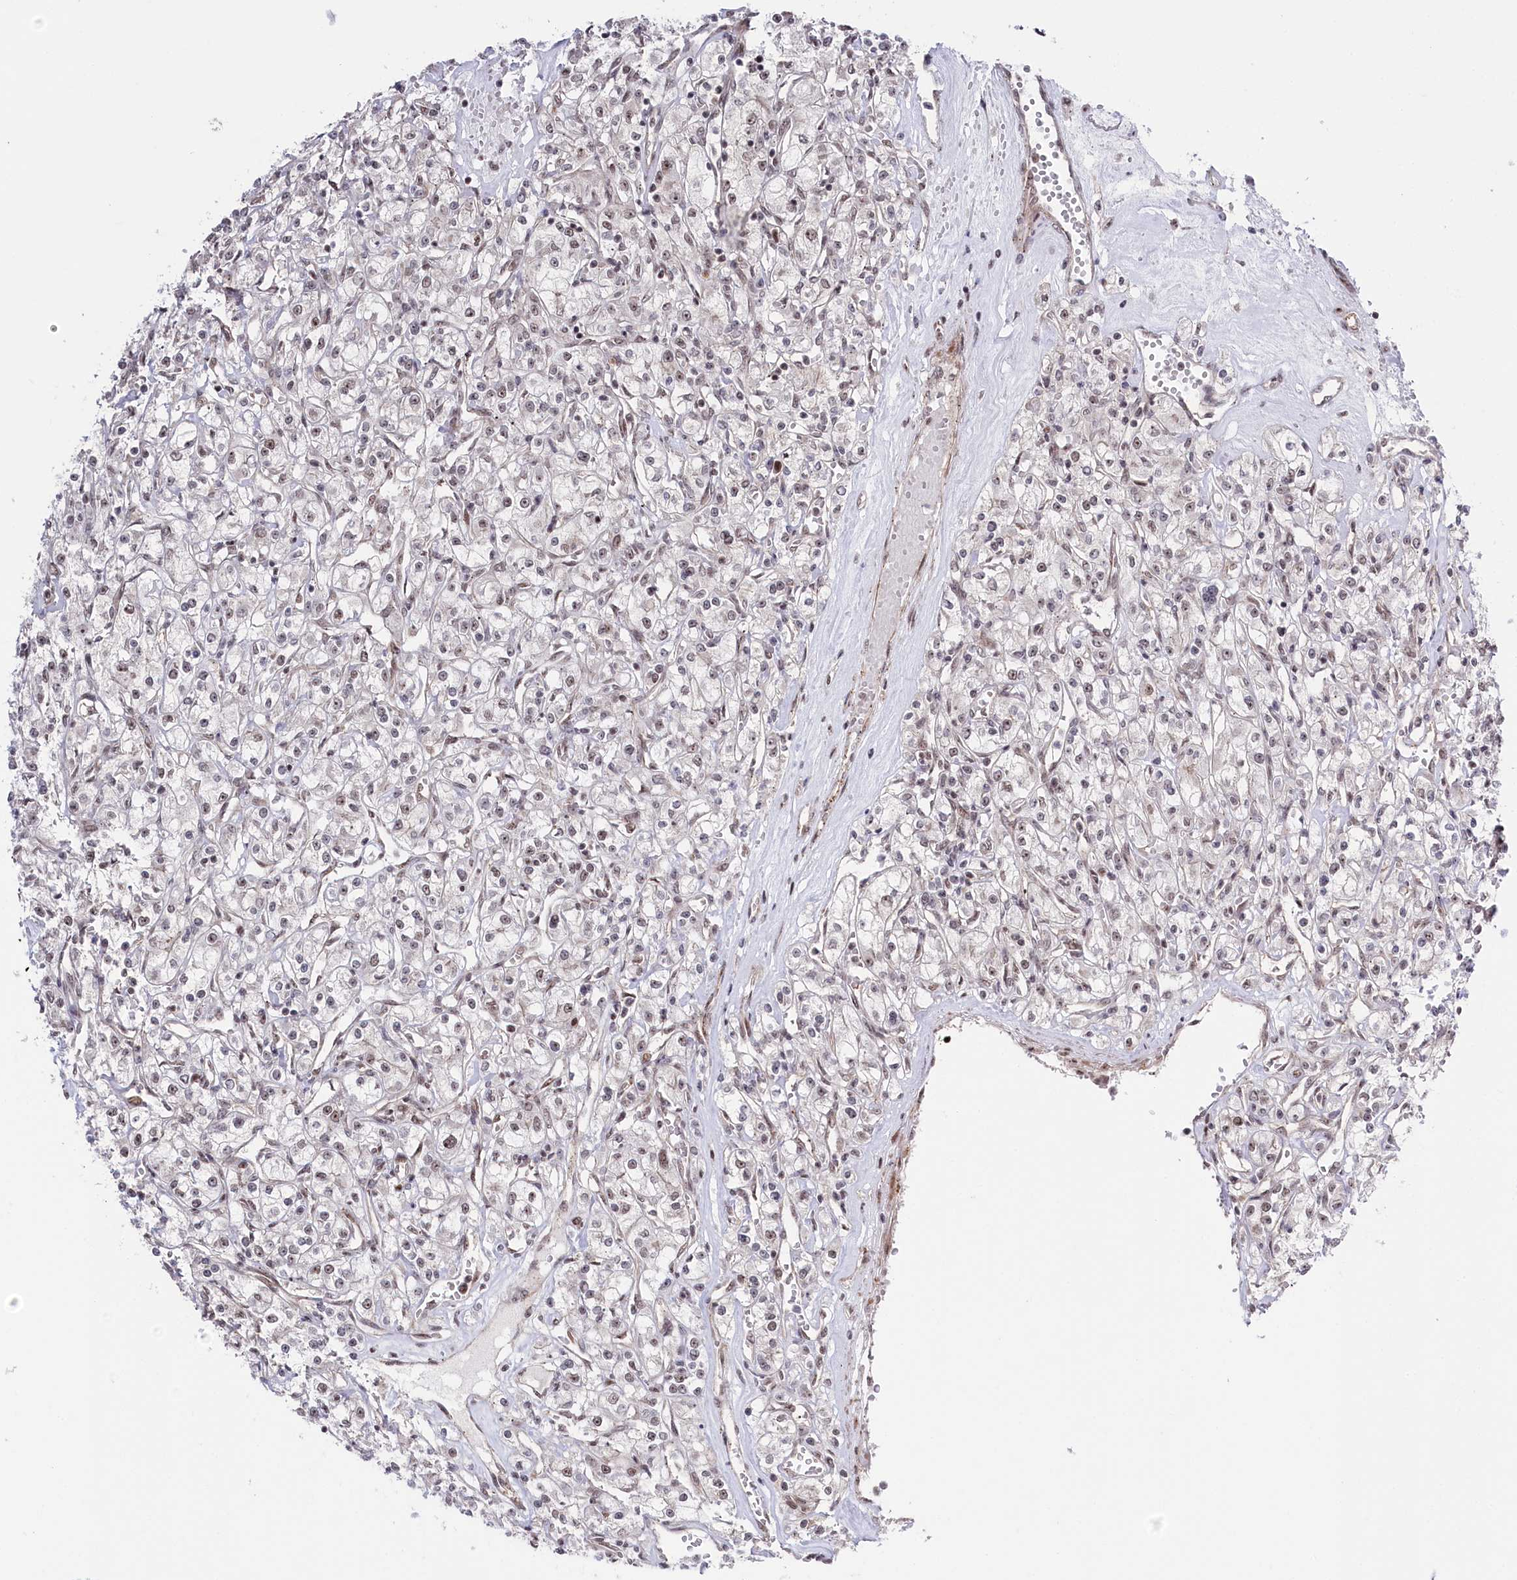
{"staining": {"intensity": "negative", "quantity": "none", "location": "none"}, "tissue": "renal cancer", "cell_type": "Tumor cells", "image_type": "cancer", "snomed": [{"axis": "morphology", "description": "Adenocarcinoma, NOS"}, {"axis": "topography", "description": "Kidney"}], "caption": "High power microscopy image of an IHC histopathology image of renal adenocarcinoma, revealing no significant staining in tumor cells.", "gene": "POLR2H", "patient": {"sex": "female", "age": 59}}